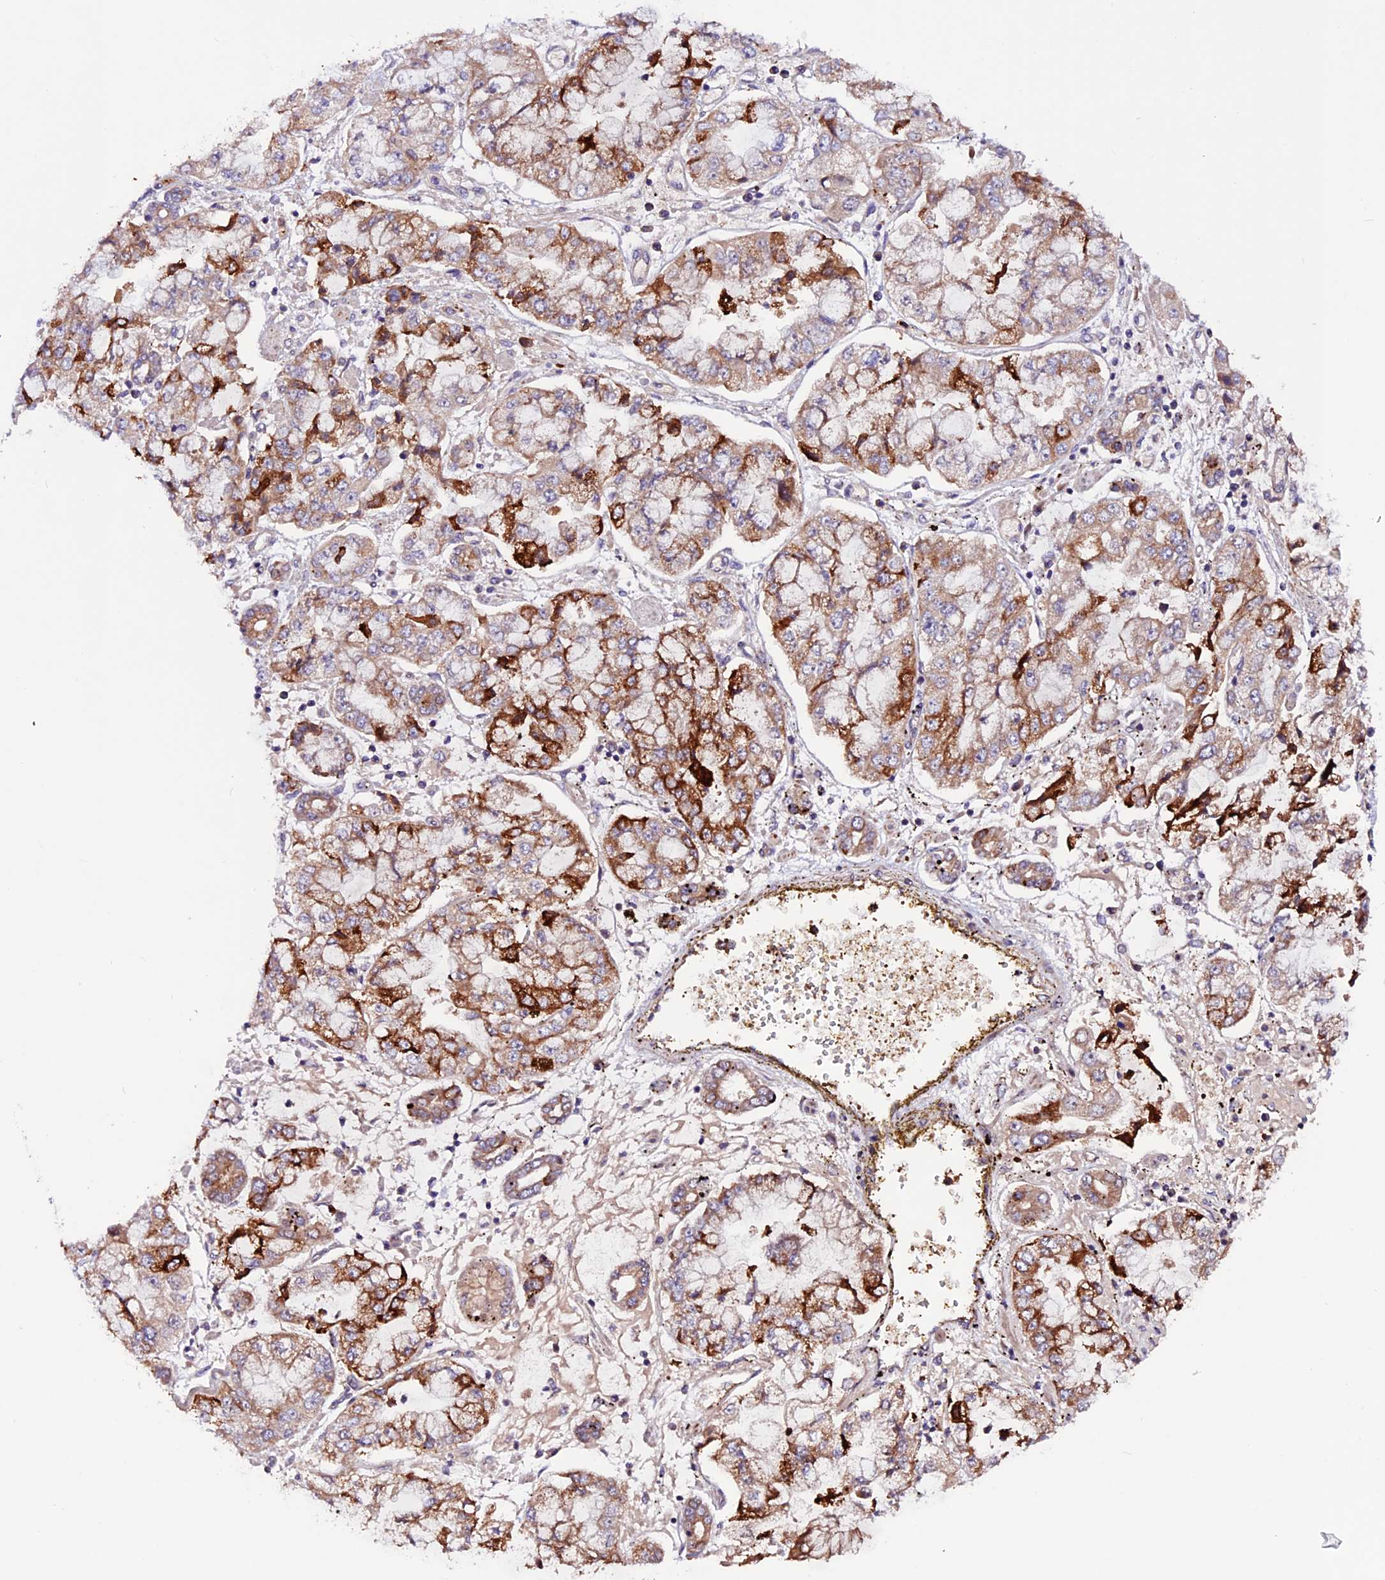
{"staining": {"intensity": "strong", "quantity": "25%-75%", "location": "cytoplasmic/membranous"}, "tissue": "stomach cancer", "cell_type": "Tumor cells", "image_type": "cancer", "snomed": [{"axis": "morphology", "description": "Adenocarcinoma, NOS"}, {"axis": "topography", "description": "Stomach"}], "caption": "A brown stain labels strong cytoplasmic/membranous staining of a protein in stomach cancer tumor cells.", "gene": "RINL", "patient": {"sex": "male", "age": 76}}